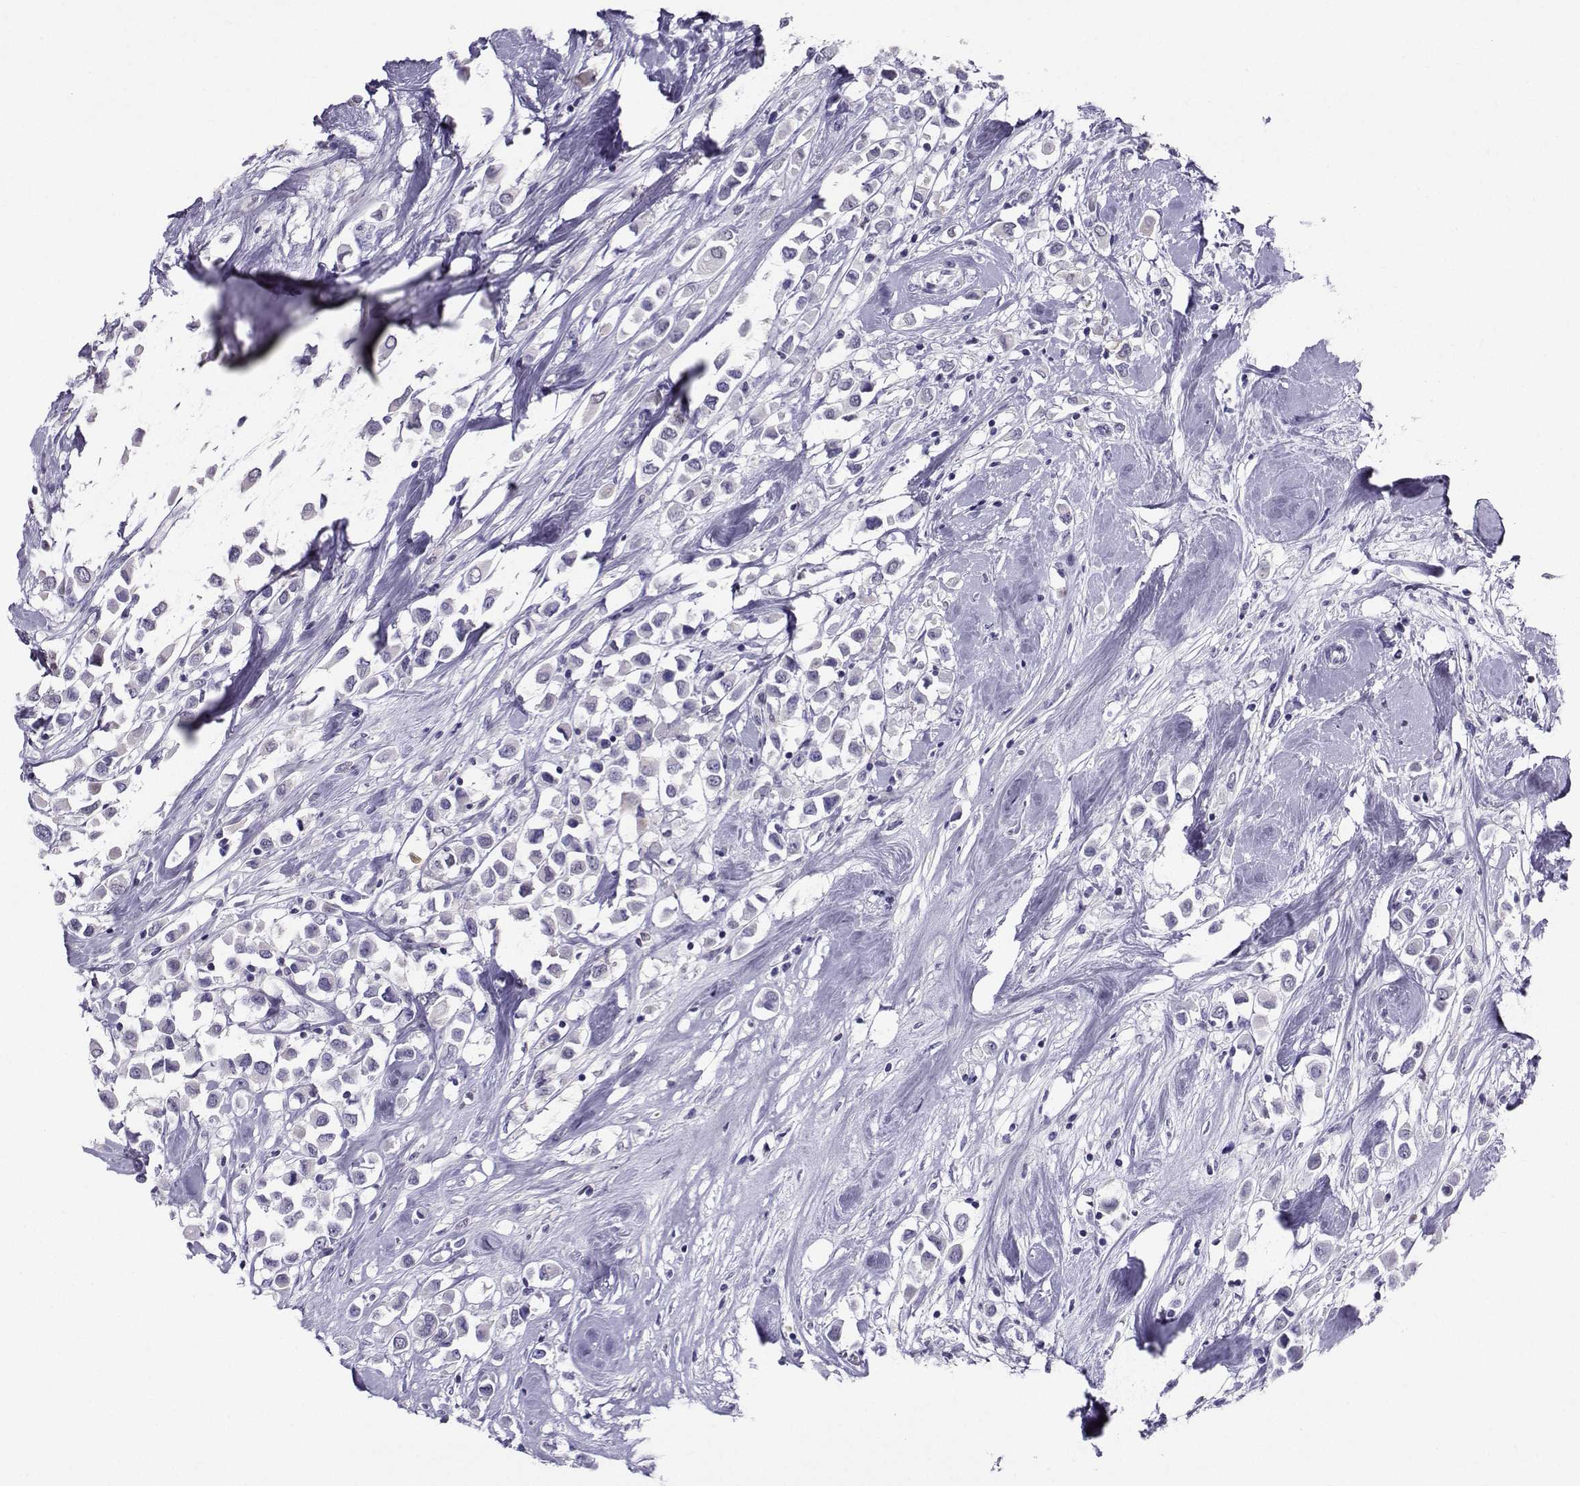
{"staining": {"intensity": "negative", "quantity": "none", "location": "none"}, "tissue": "breast cancer", "cell_type": "Tumor cells", "image_type": "cancer", "snomed": [{"axis": "morphology", "description": "Duct carcinoma"}, {"axis": "topography", "description": "Breast"}], "caption": "The micrograph reveals no significant positivity in tumor cells of breast cancer.", "gene": "PGK1", "patient": {"sex": "female", "age": 61}}